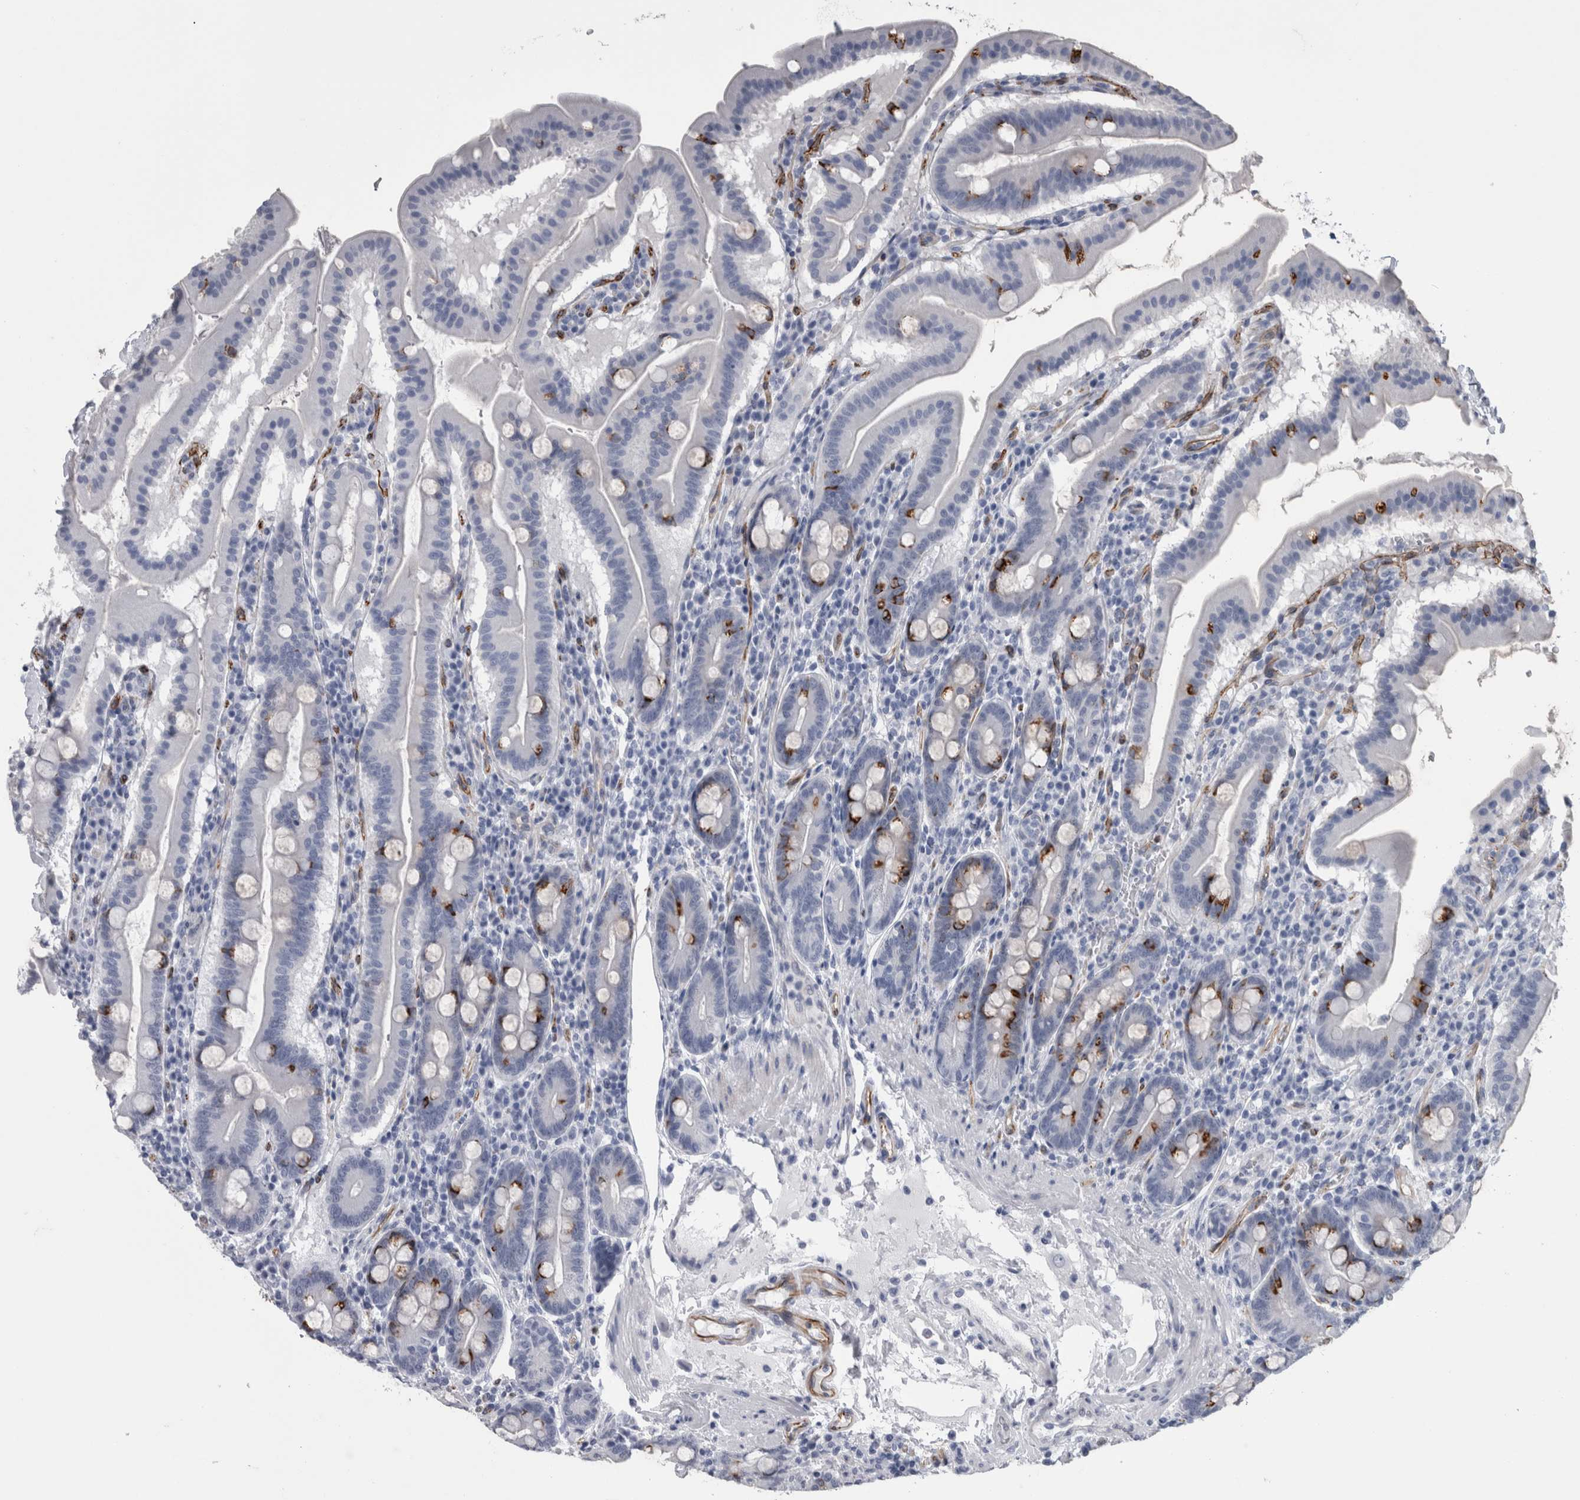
{"staining": {"intensity": "strong", "quantity": "<25%", "location": "cytoplasmic/membranous"}, "tissue": "duodenum", "cell_type": "Glandular cells", "image_type": "normal", "snomed": [{"axis": "morphology", "description": "Normal tissue, NOS"}, {"axis": "morphology", "description": "Adenocarcinoma, NOS"}, {"axis": "topography", "description": "Pancreas"}, {"axis": "topography", "description": "Duodenum"}], "caption": "Protein staining of benign duodenum reveals strong cytoplasmic/membranous positivity in approximately <25% of glandular cells. (DAB (3,3'-diaminobenzidine) = brown stain, brightfield microscopy at high magnification).", "gene": "VWDE", "patient": {"sex": "male", "age": 50}}